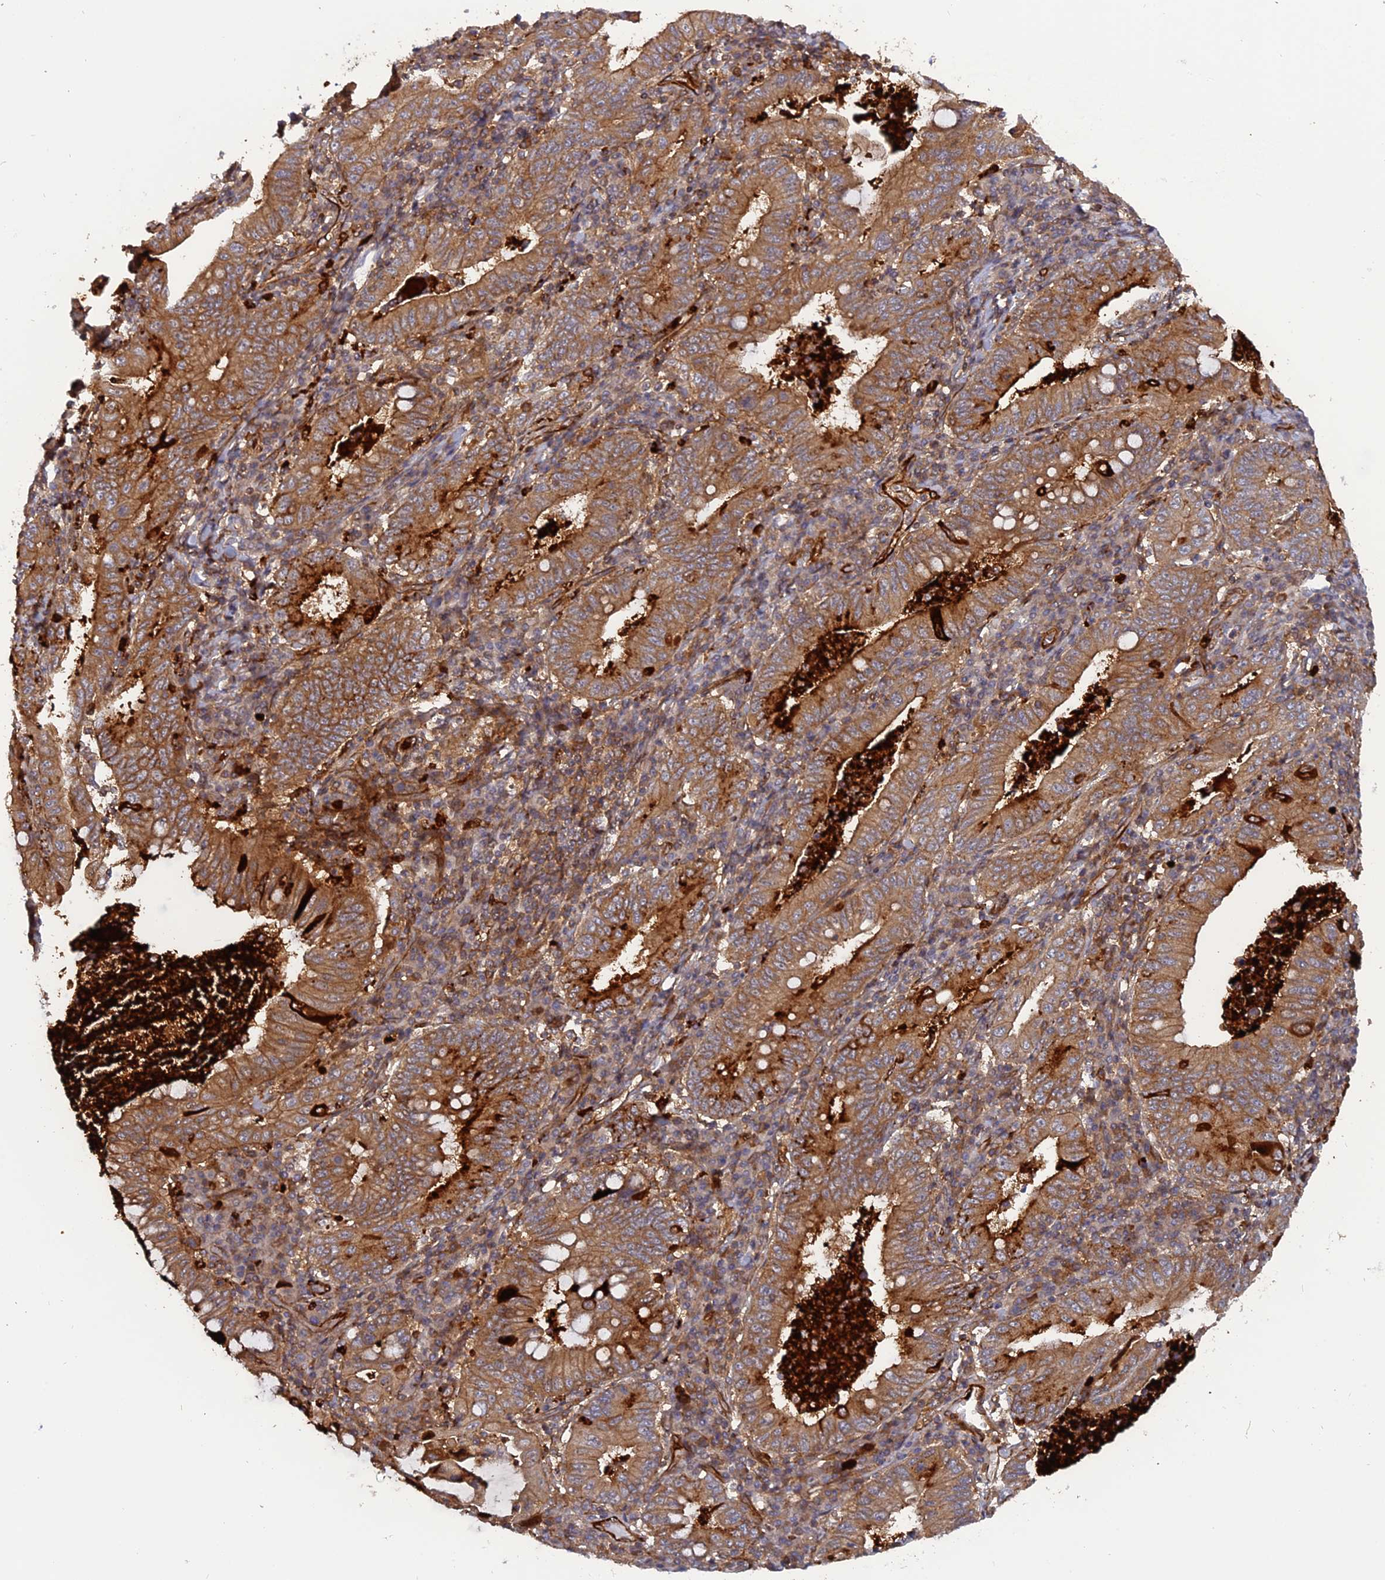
{"staining": {"intensity": "moderate", "quantity": ">75%", "location": "cytoplasmic/membranous"}, "tissue": "stomach cancer", "cell_type": "Tumor cells", "image_type": "cancer", "snomed": [{"axis": "morphology", "description": "Normal tissue, NOS"}, {"axis": "morphology", "description": "Adenocarcinoma, NOS"}, {"axis": "topography", "description": "Esophagus"}, {"axis": "topography", "description": "Stomach, upper"}, {"axis": "topography", "description": "Peripheral nerve tissue"}], "caption": "Stomach adenocarcinoma was stained to show a protein in brown. There is medium levels of moderate cytoplasmic/membranous expression in approximately >75% of tumor cells.", "gene": "PHLDB3", "patient": {"sex": "male", "age": 62}}